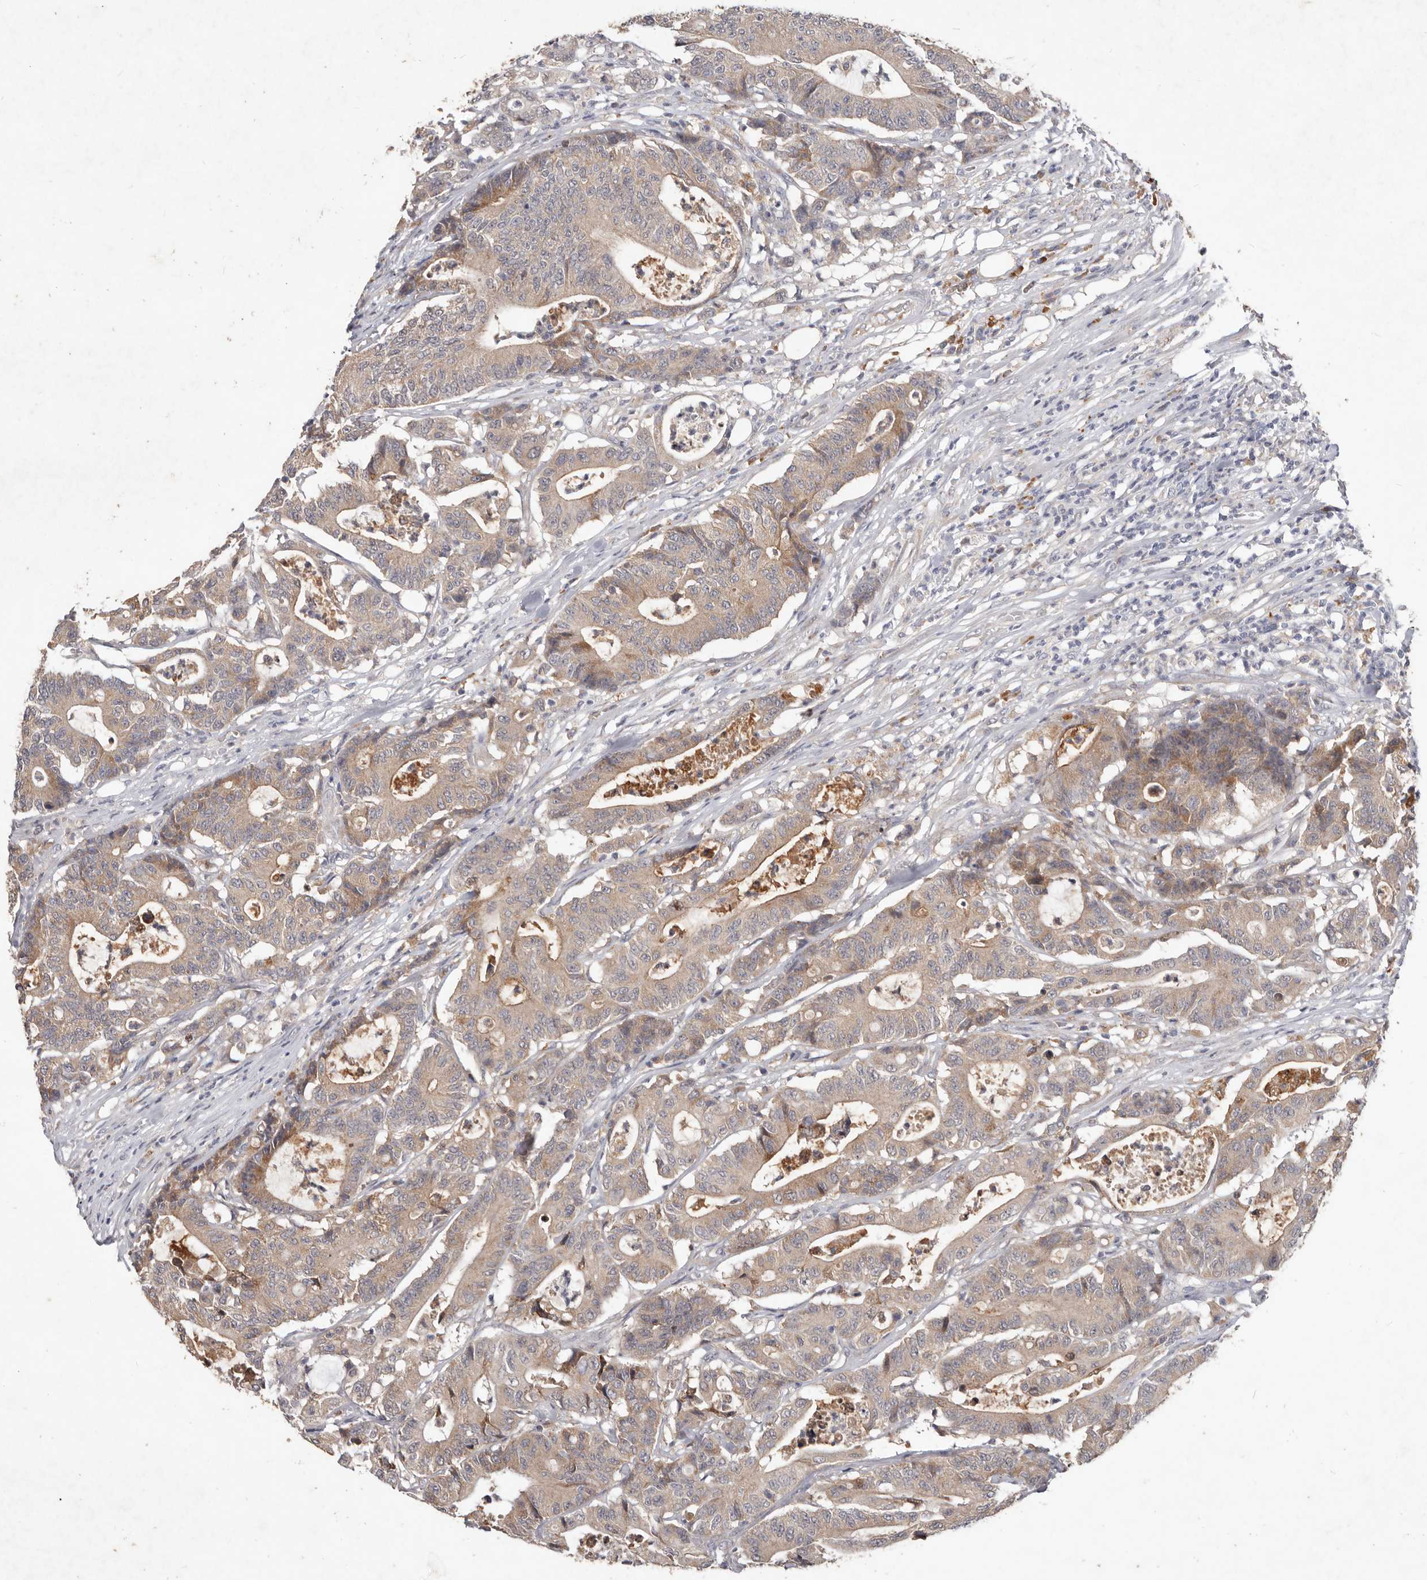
{"staining": {"intensity": "weak", "quantity": ">75%", "location": "cytoplasmic/membranous"}, "tissue": "colorectal cancer", "cell_type": "Tumor cells", "image_type": "cancer", "snomed": [{"axis": "morphology", "description": "Adenocarcinoma, NOS"}, {"axis": "topography", "description": "Colon"}], "caption": "A low amount of weak cytoplasmic/membranous expression is present in approximately >75% of tumor cells in colorectal cancer tissue. Nuclei are stained in blue.", "gene": "WDR77", "patient": {"sex": "female", "age": 84}}